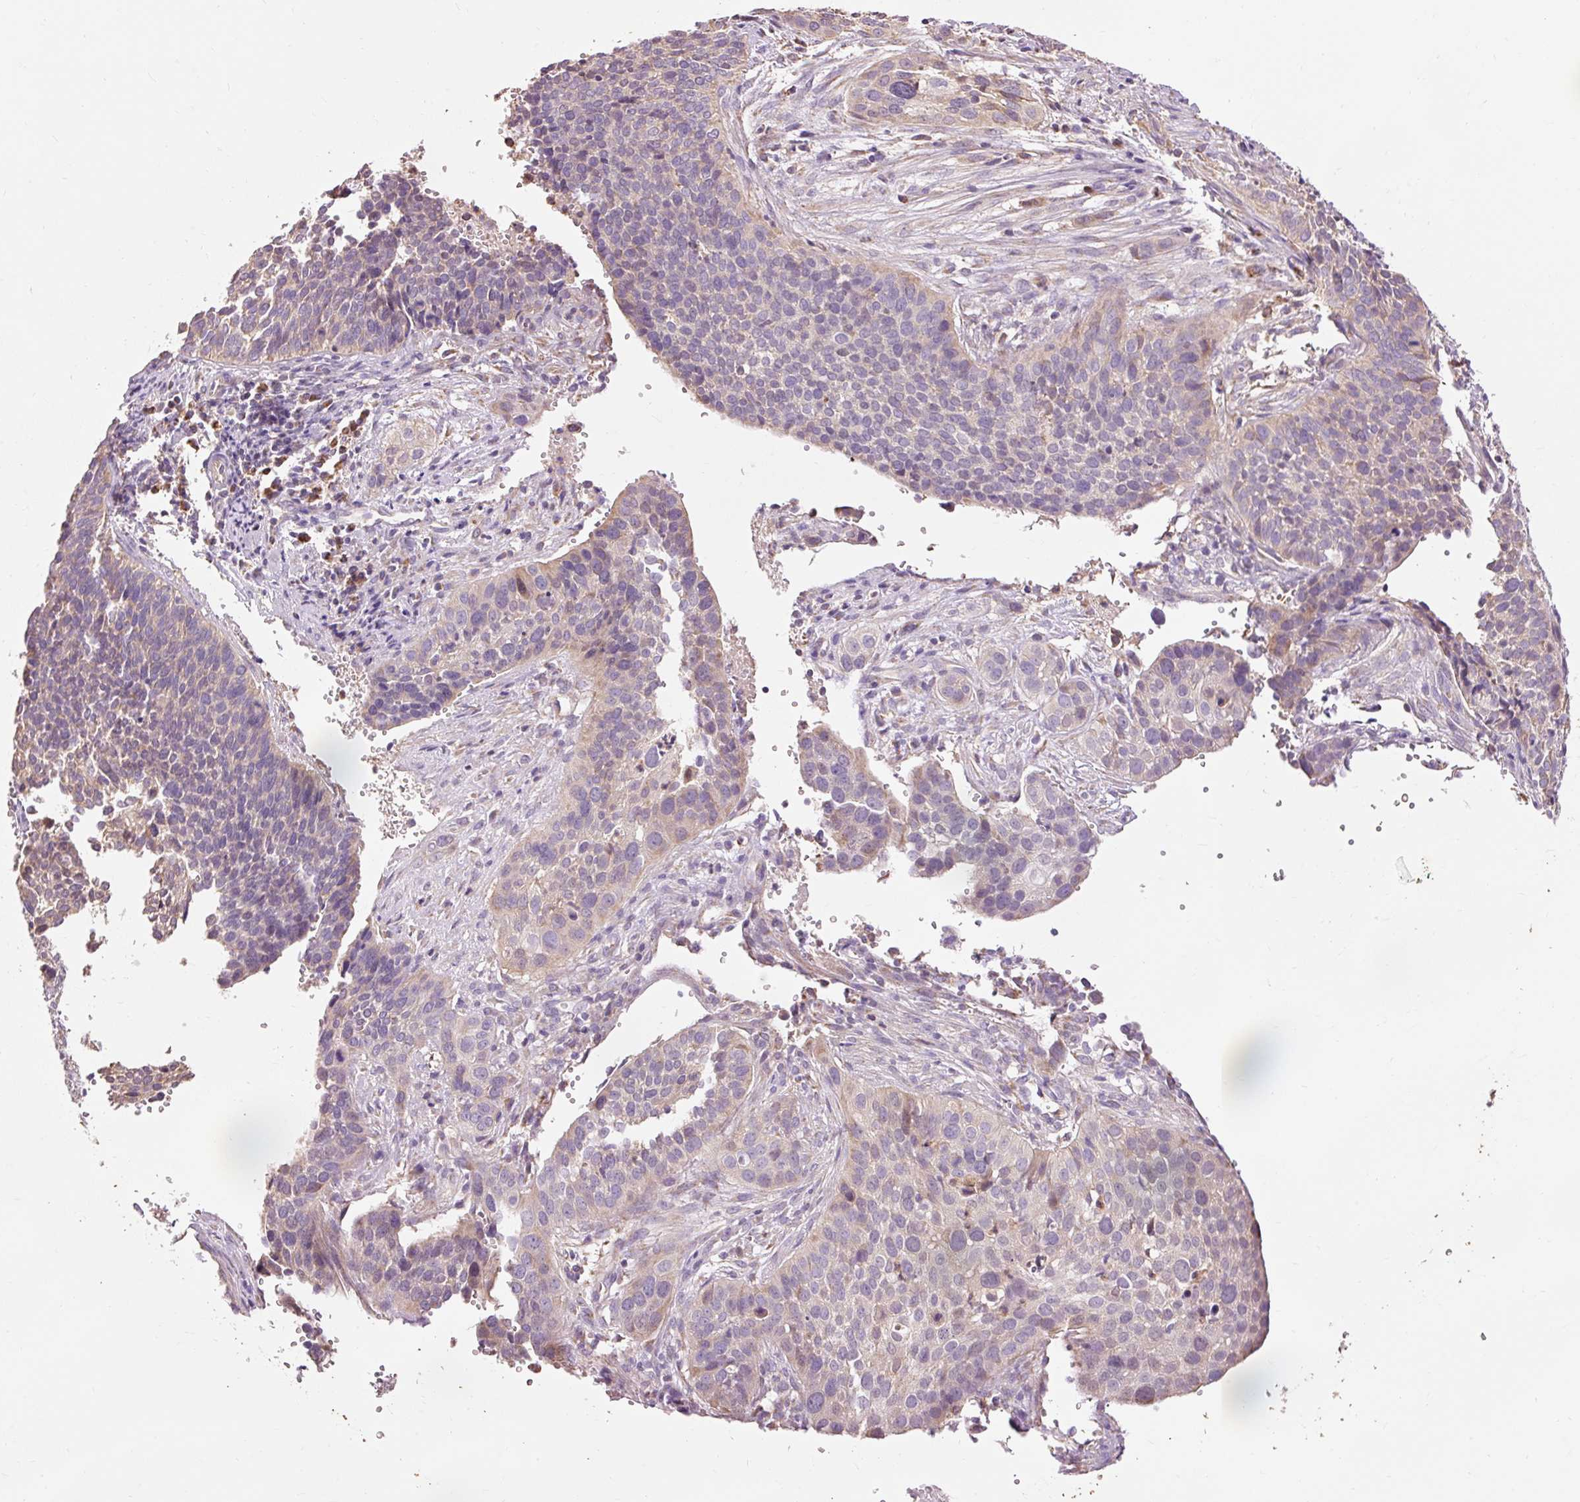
{"staining": {"intensity": "weak", "quantity": "<25%", "location": "cytoplasmic/membranous"}, "tissue": "cervical cancer", "cell_type": "Tumor cells", "image_type": "cancer", "snomed": [{"axis": "morphology", "description": "Squamous cell carcinoma, NOS"}, {"axis": "topography", "description": "Cervix"}], "caption": "This is an IHC photomicrograph of cervical squamous cell carcinoma. There is no positivity in tumor cells.", "gene": "PRDX5", "patient": {"sex": "female", "age": 34}}